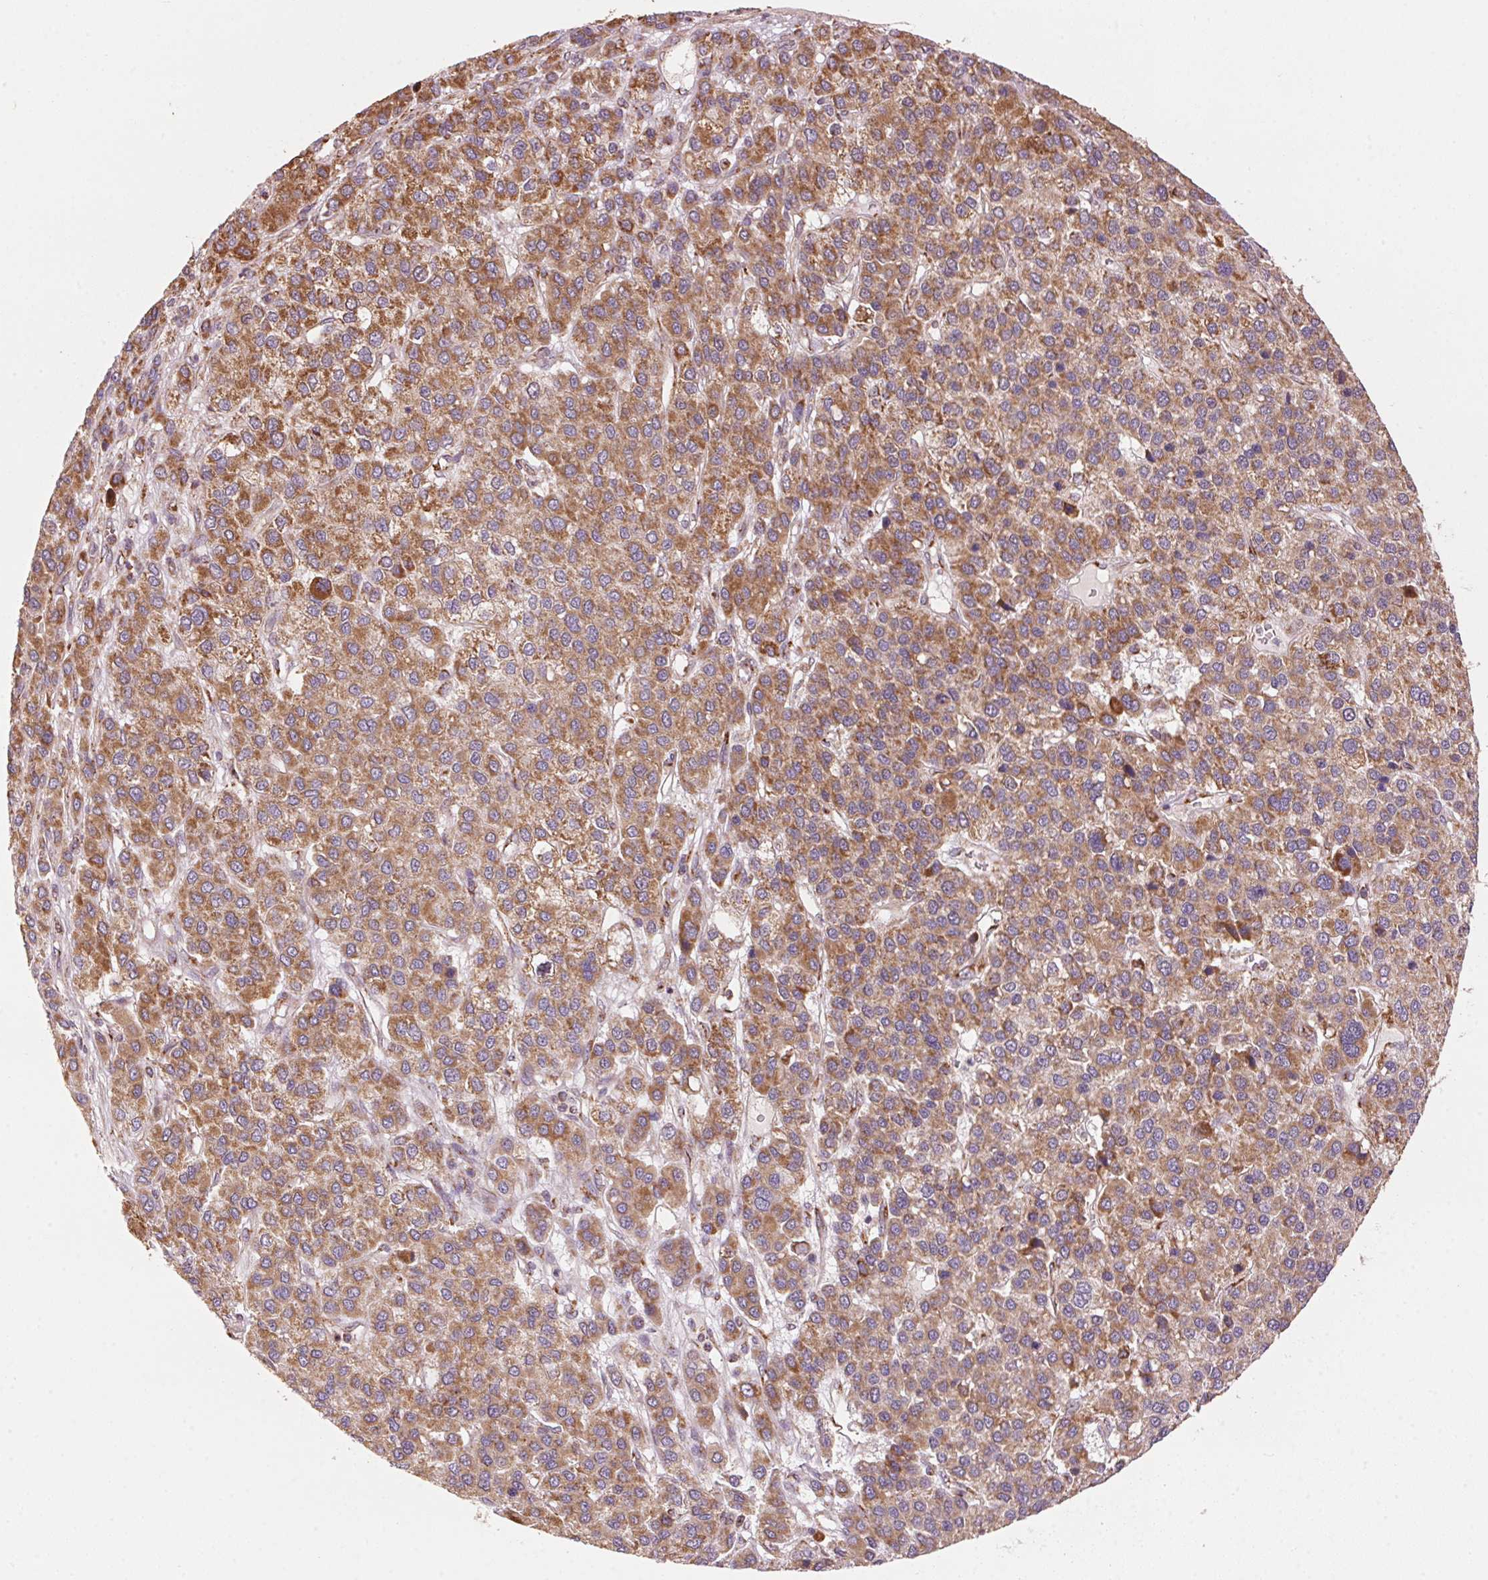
{"staining": {"intensity": "strong", "quantity": ">75%", "location": "cytoplasmic/membranous"}, "tissue": "liver cancer", "cell_type": "Tumor cells", "image_type": "cancer", "snomed": [{"axis": "morphology", "description": "Carcinoma, Hepatocellular, NOS"}, {"axis": "topography", "description": "Liver"}], "caption": "Protein expression analysis of liver cancer exhibits strong cytoplasmic/membranous staining in approximately >75% of tumor cells.", "gene": "TOMM70", "patient": {"sex": "female", "age": 41}}